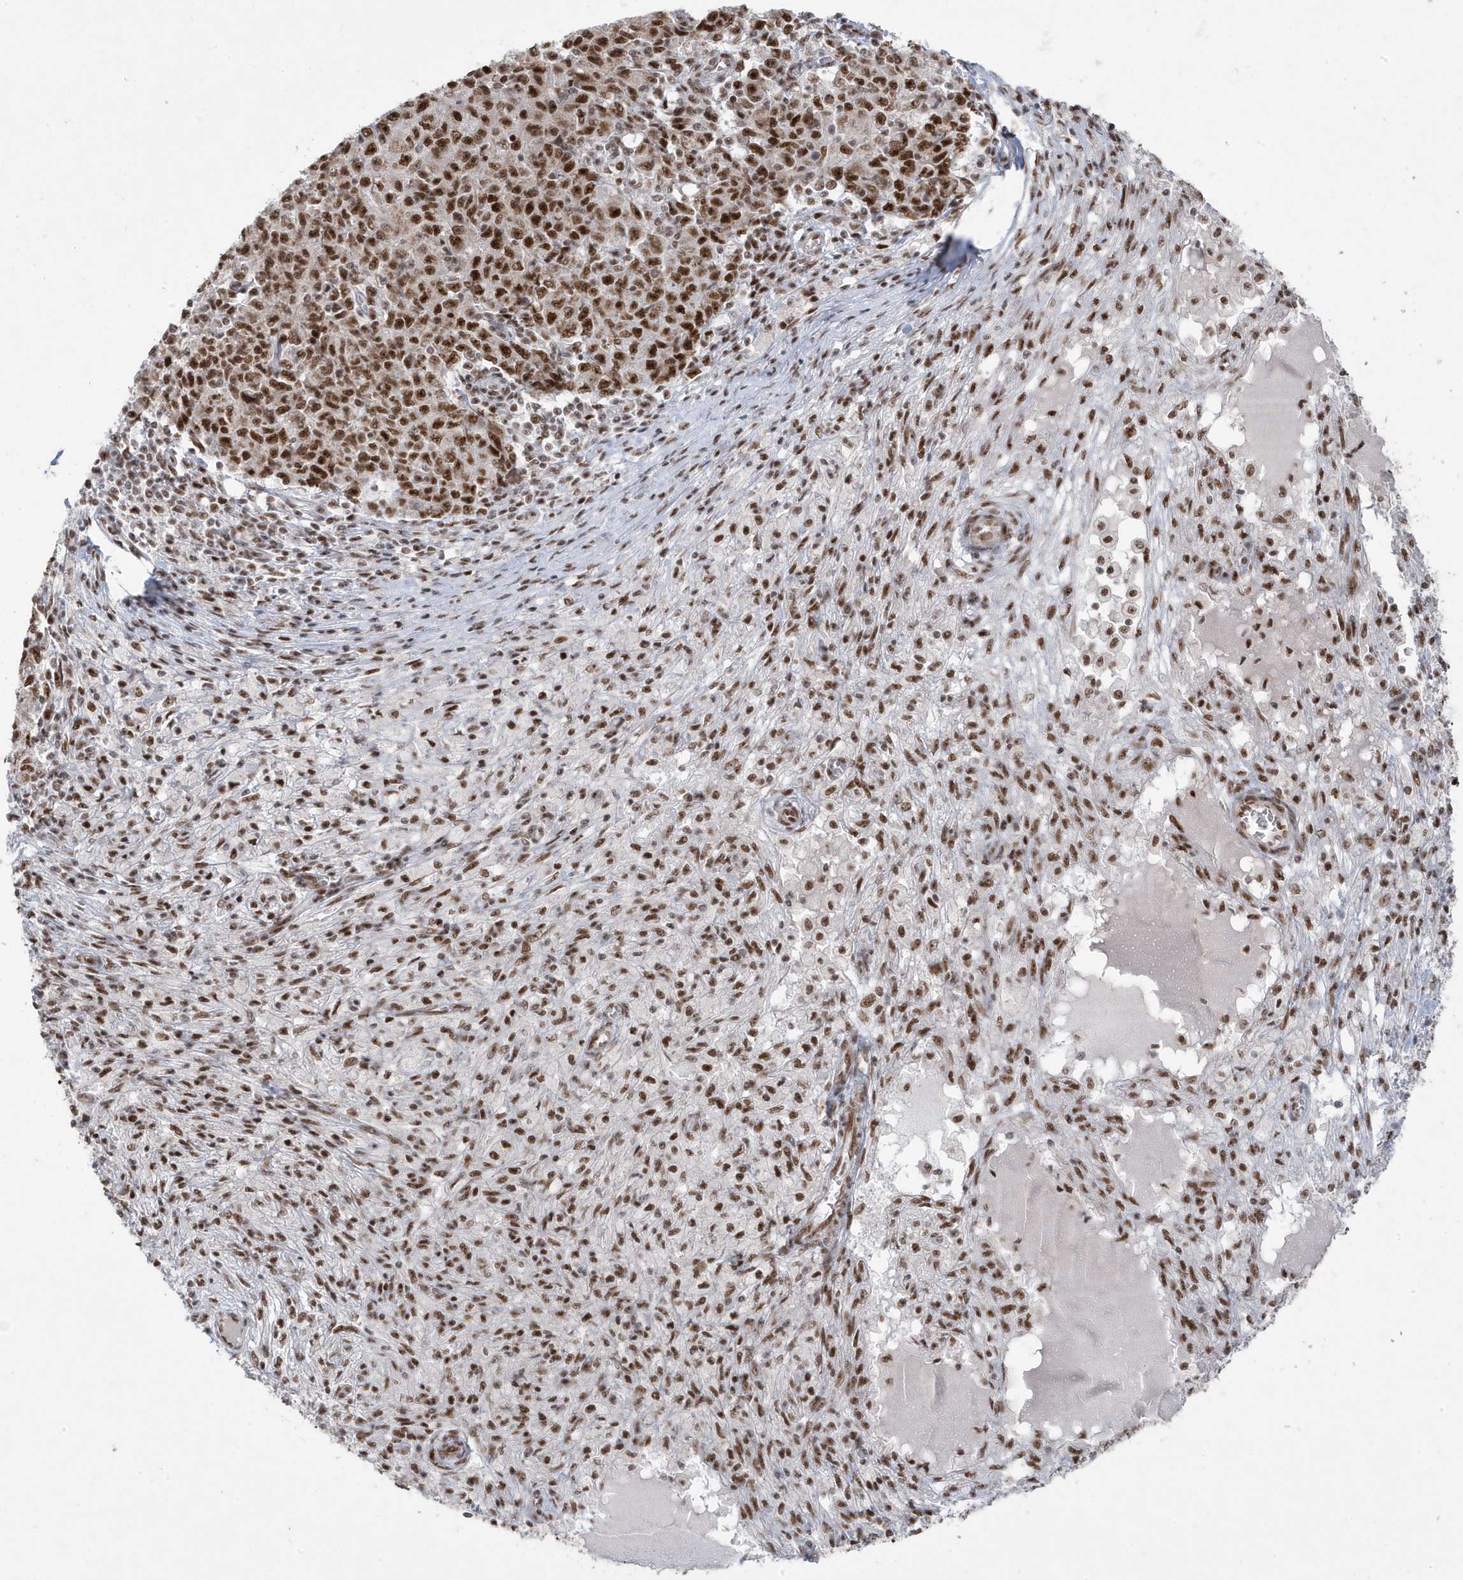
{"staining": {"intensity": "strong", "quantity": ">75%", "location": "nuclear"}, "tissue": "ovarian cancer", "cell_type": "Tumor cells", "image_type": "cancer", "snomed": [{"axis": "morphology", "description": "Carcinoma, endometroid"}, {"axis": "topography", "description": "Ovary"}], "caption": "This image demonstrates immunohistochemistry (IHC) staining of human endometroid carcinoma (ovarian), with high strong nuclear positivity in about >75% of tumor cells.", "gene": "MTREX", "patient": {"sex": "female", "age": 42}}